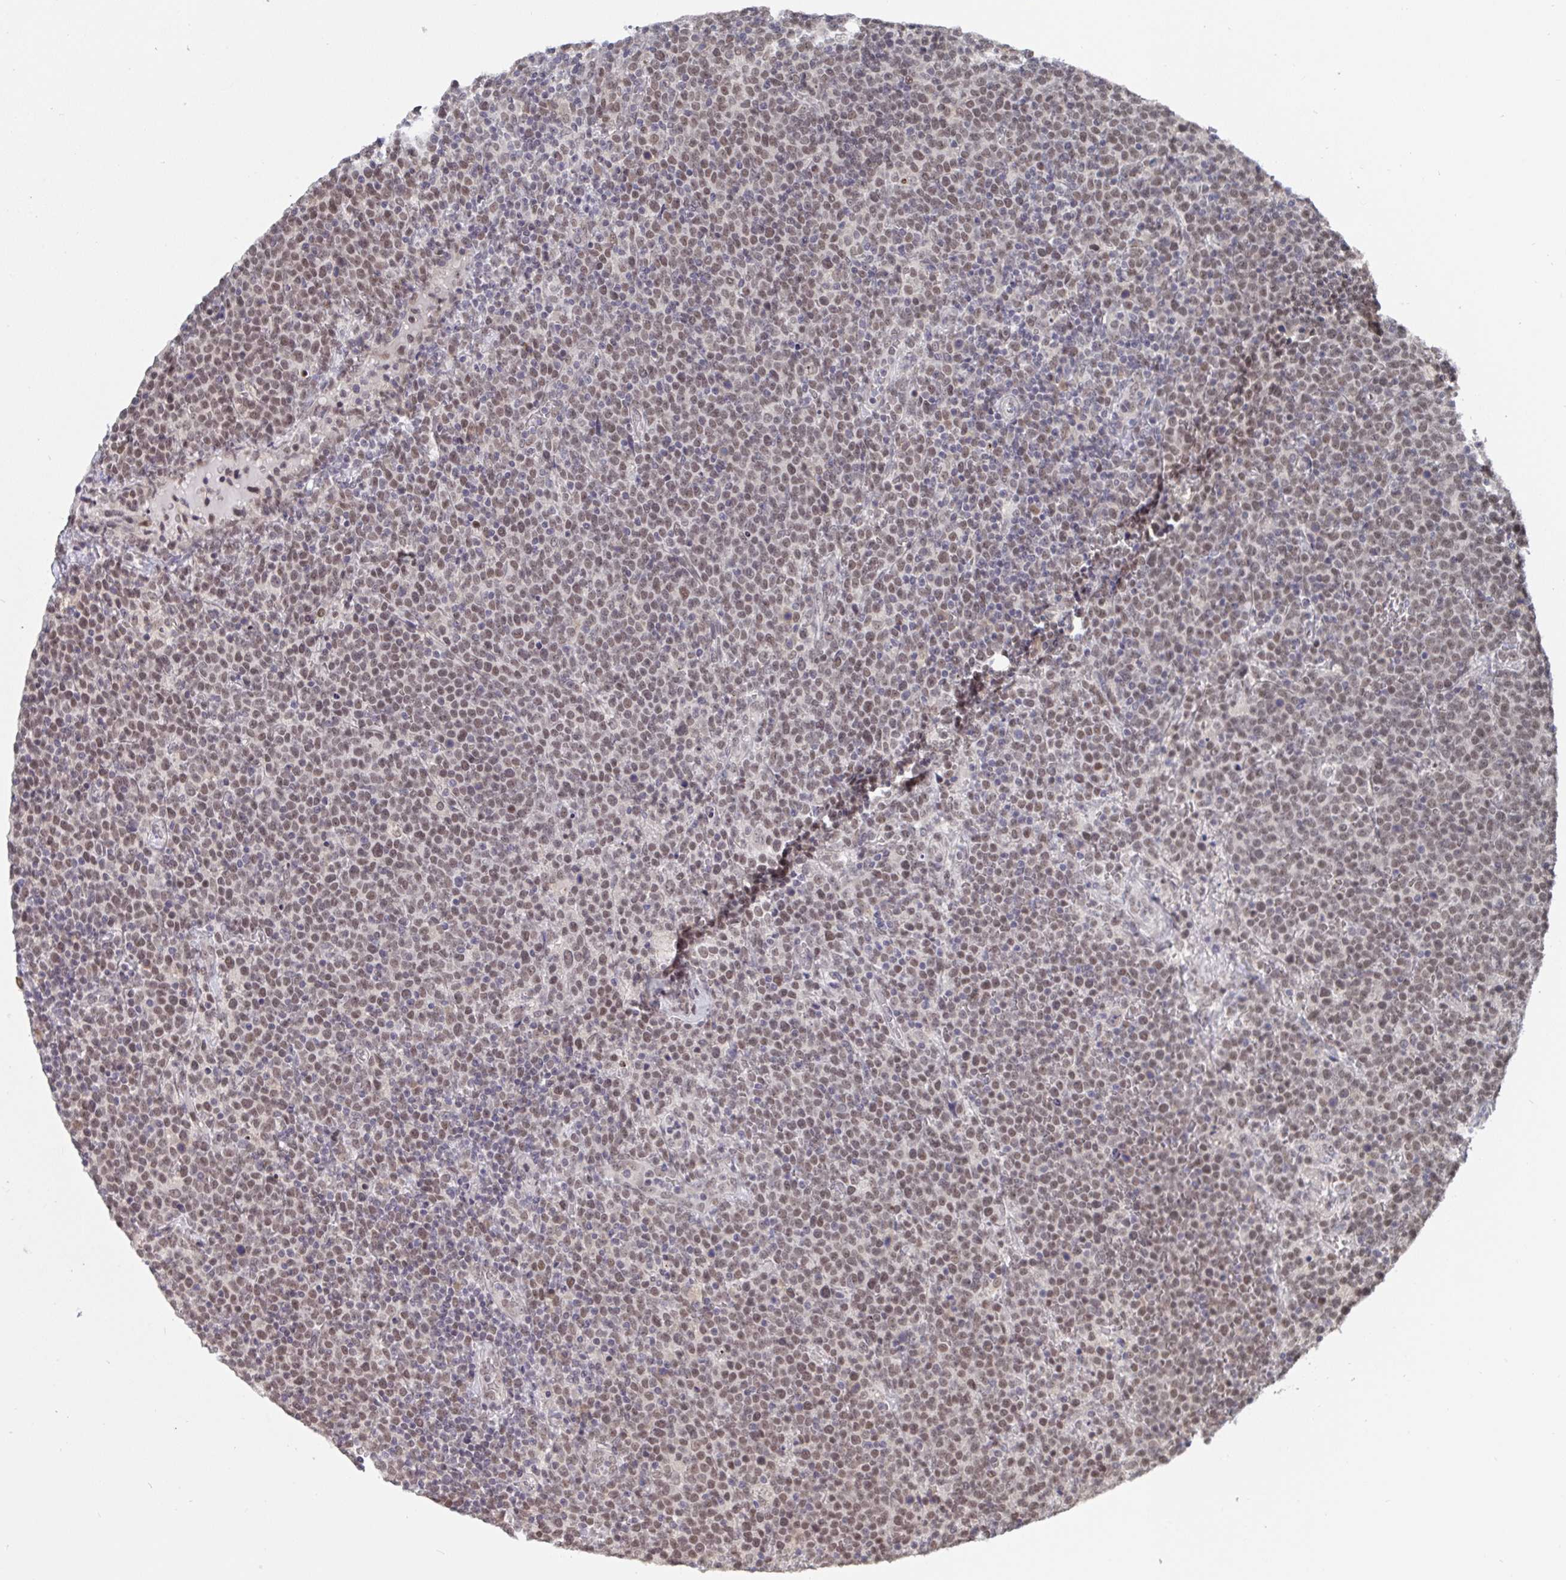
{"staining": {"intensity": "moderate", "quantity": ">75%", "location": "nuclear"}, "tissue": "lymphoma", "cell_type": "Tumor cells", "image_type": "cancer", "snomed": [{"axis": "morphology", "description": "Malignant lymphoma, non-Hodgkin's type, High grade"}, {"axis": "topography", "description": "Lymph node"}], "caption": "This image shows IHC staining of high-grade malignant lymphoma, non-Hodgkin's type, with medium moderate nuclear expression in approximately >75% of tumor cells.", "gene": "JMJD1C", "patient": {"sex": "male", "age": 61}}